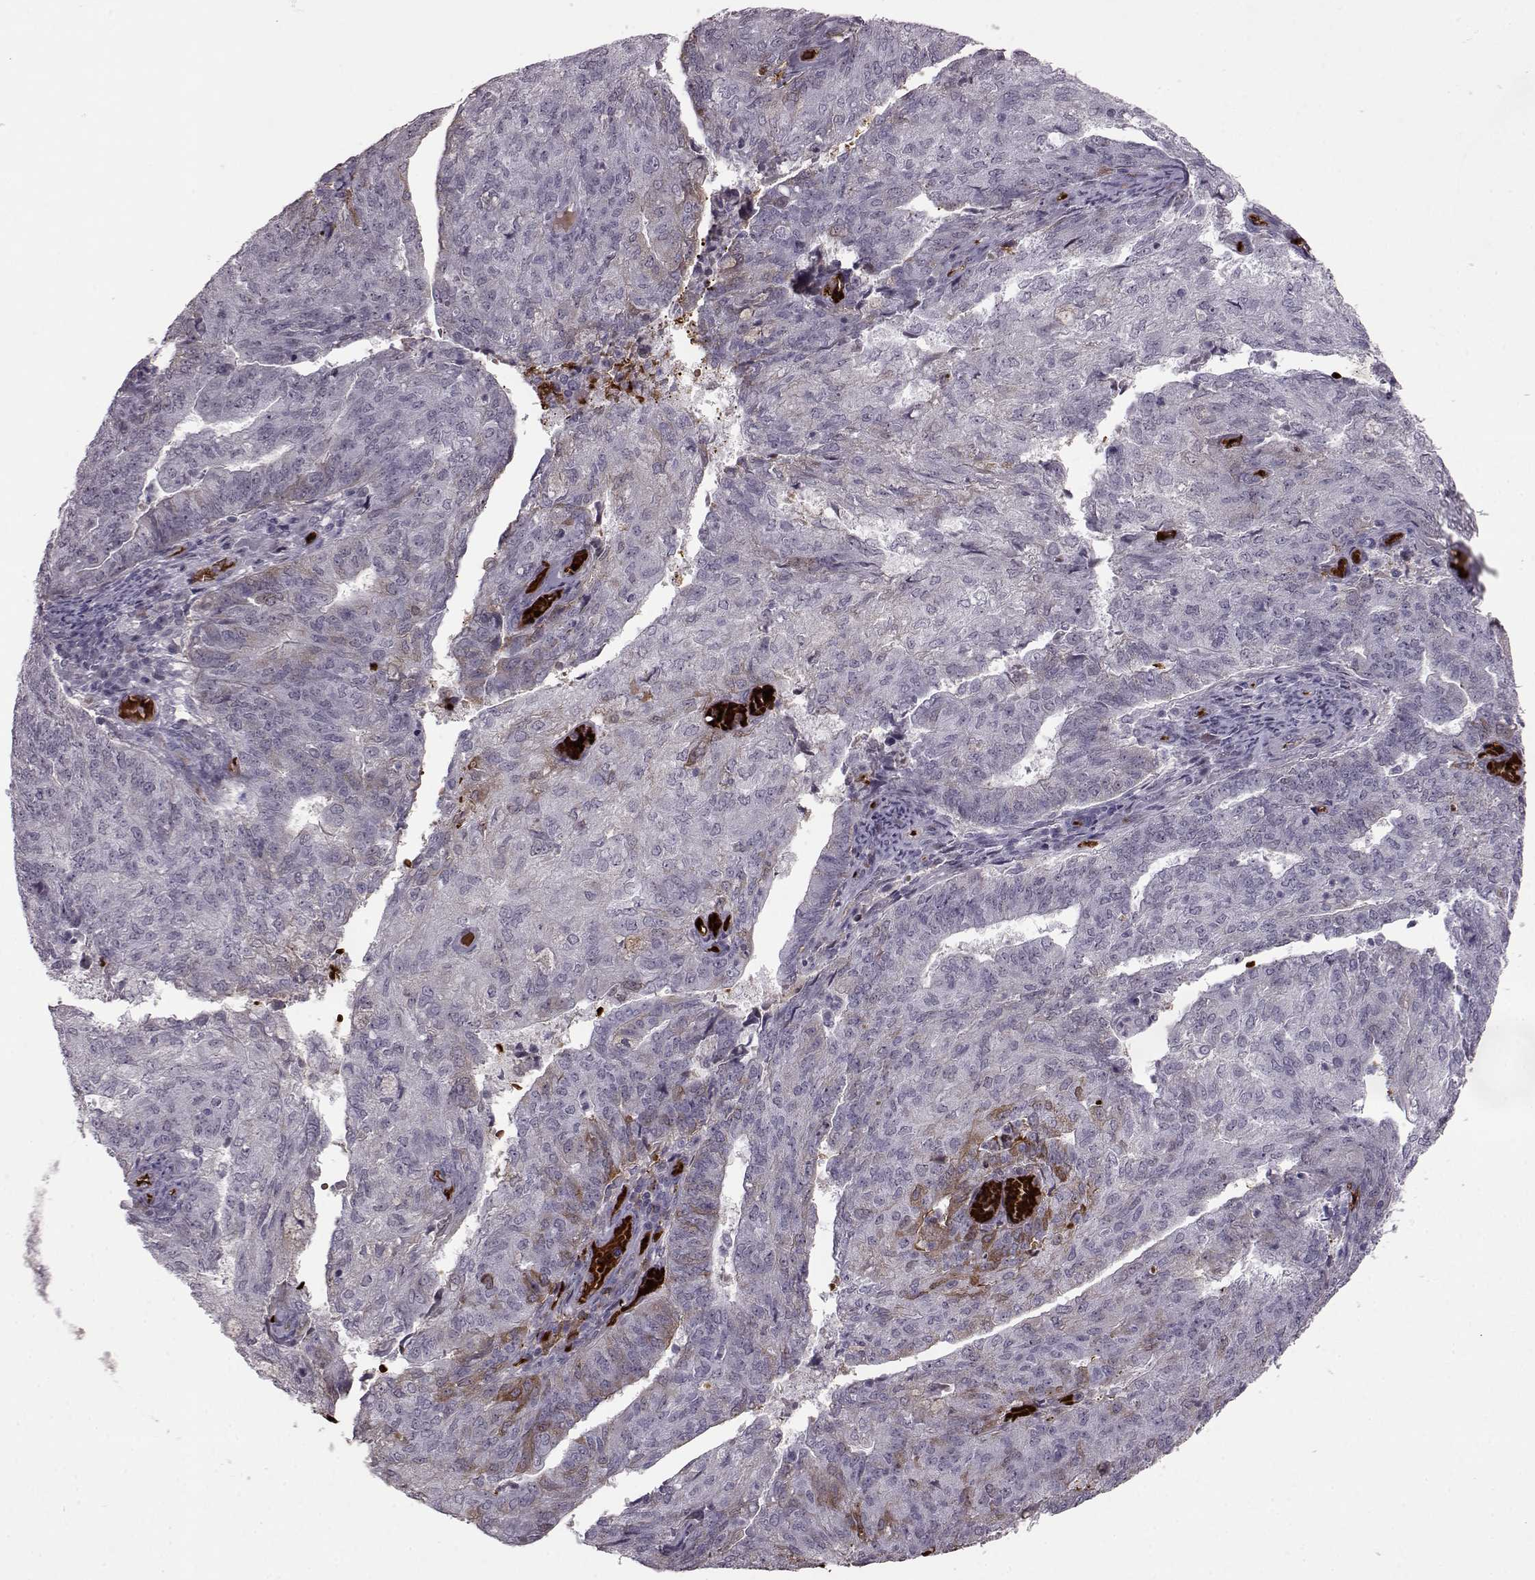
{"staining": {"intensity": "negative", "quantity": "none", "location": "none"}, "tissue": "endometrial cancer", "cell_type": "Tumor cells", "image_type": "cancer", "snomed": [{"axis": "morphology", "description": "Adenocarcinoma, NOS"}, {"axis": "topography", "description": "Endometrium"}], "caption": "This photomicrograph is of endometrial cancer (adenocarcinoma) stained with immunohistochemistry to label a protein in brown with the nuclei are counter-stained blue. There is no positivity in tumor cells.", "gene": "PROP1", "patient": {"sex": "female", "age": 82}}